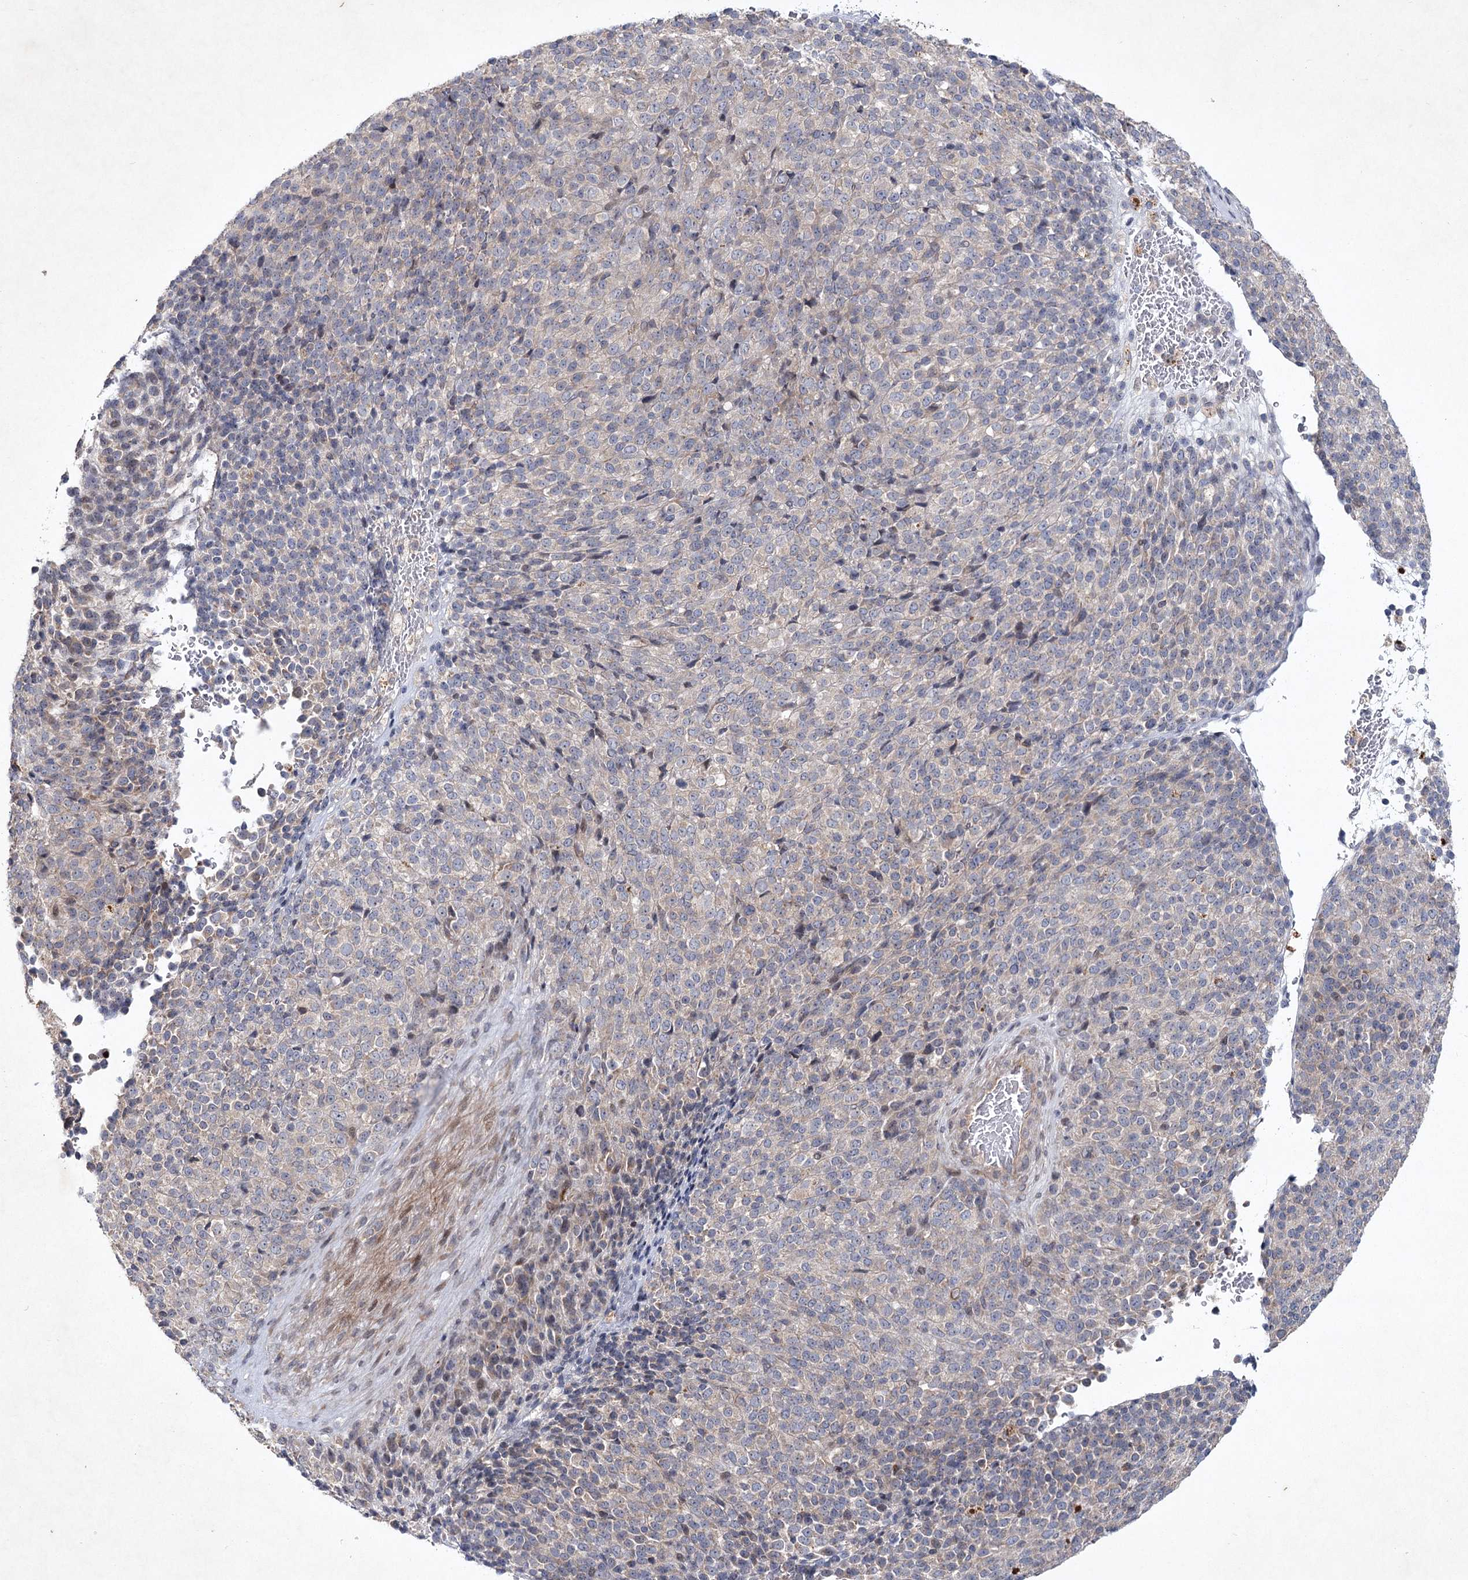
{"staining": {"intensity": "weak", "quantity": "<25%", "location": "cytoplasmic/membranous"}, "tissue": "melanoma", "cell_type": "Tumor cells", "image_type": "cancer", "snomed": [{"axis": "morphology", "description": "Malignant melanoma, Metastatic site"}, {"axis": "topography", "description": "Brain"}], "caption": "This photomicrograph is of malignant melanoma (metastatic site) stained with immunohistochemistry to label a protein in brown with the nuclei are counter-stained blue. There is no positivity in tumor cells.", "gene": "MAP3K13", "patient": {"sex": "female", "age": 56}}